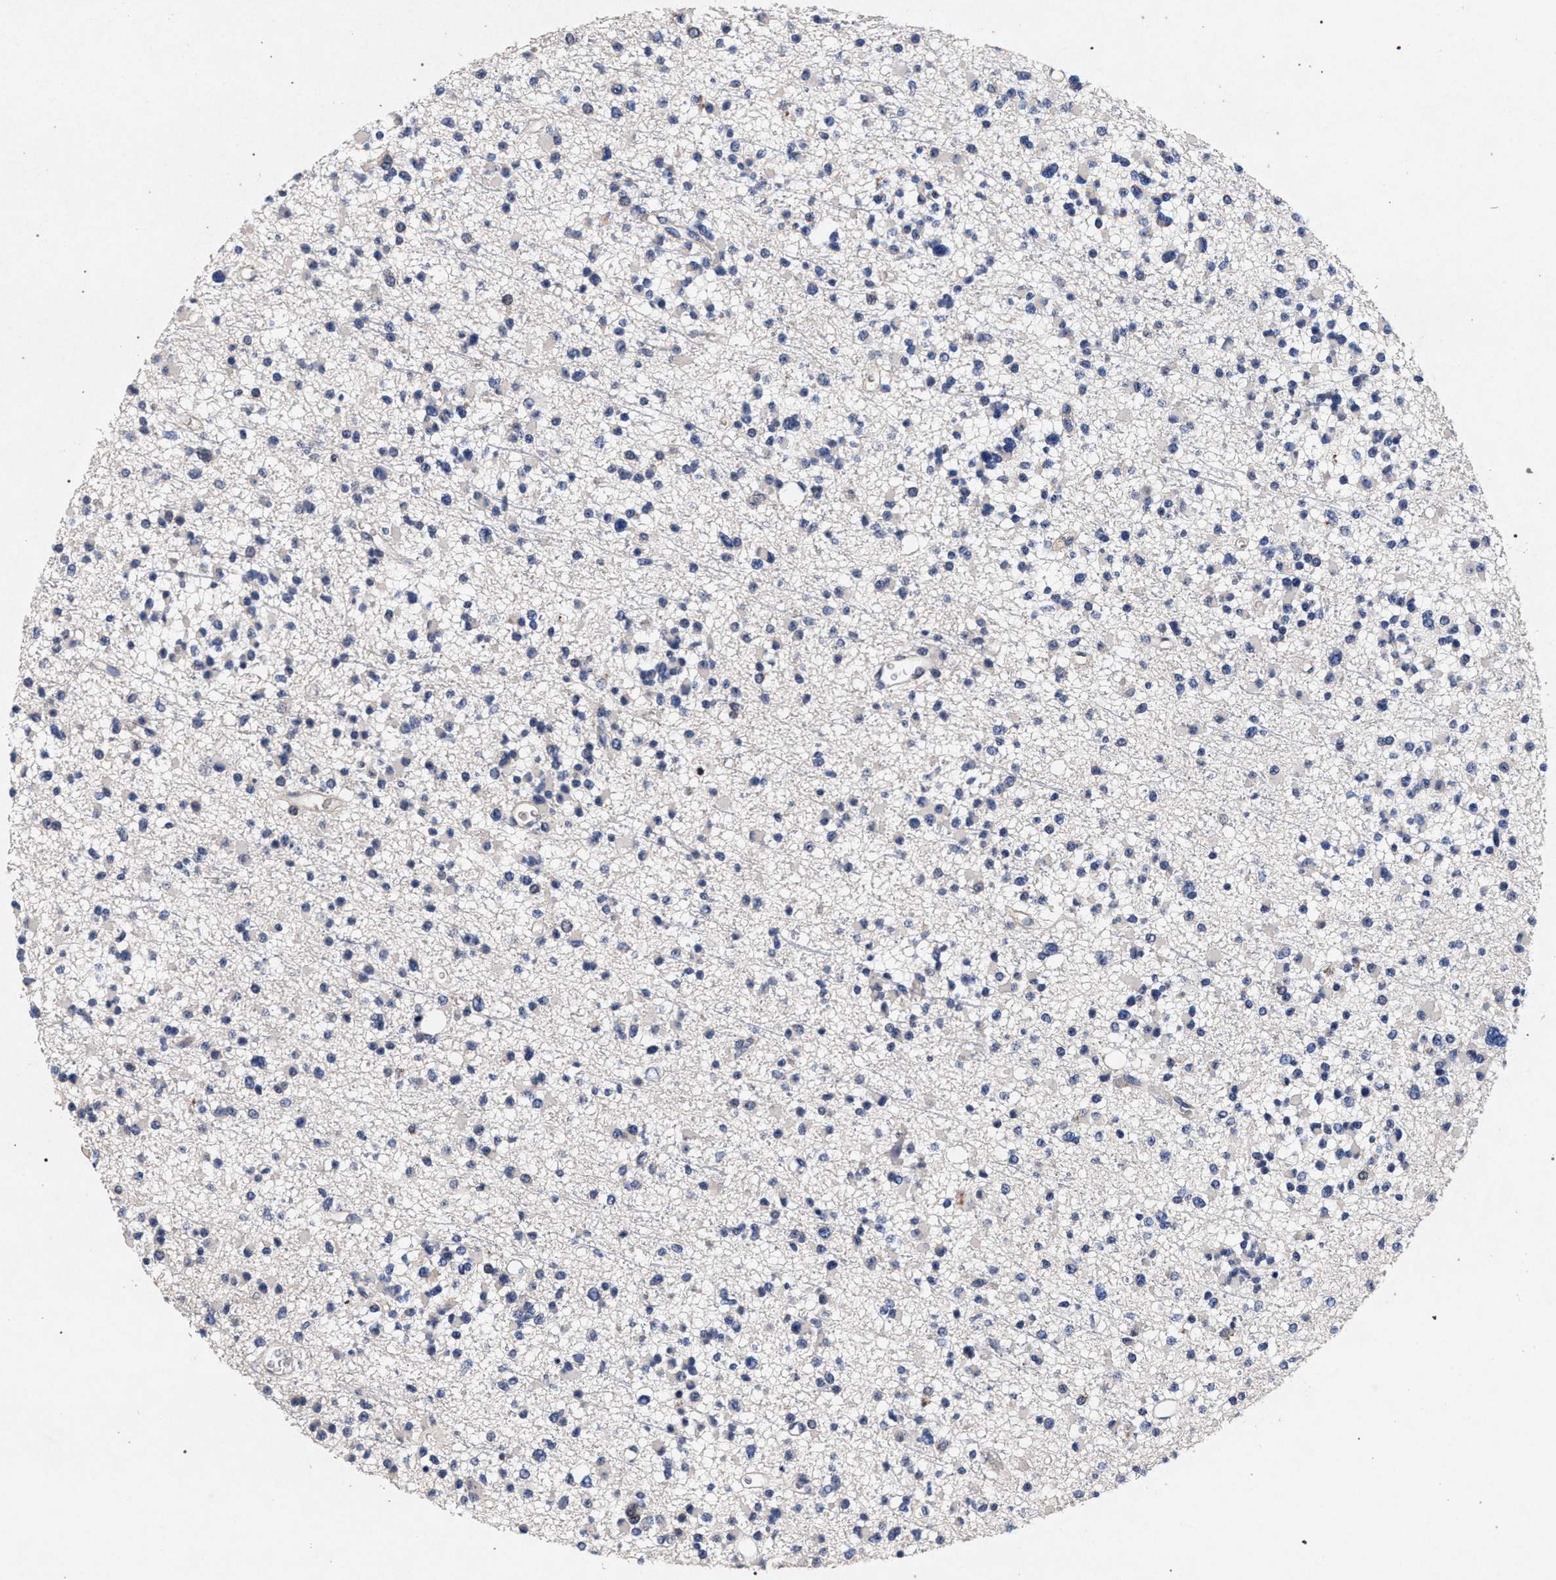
{"staining": {"intensity": "negative", "quantity": "none", "location": "none"}, "tissue": "glioma", "cell_type": "Tumor cells", "image_type": "cancer", "snomed": [{"axis": "morphology", "description": "Glioma, malignant, Low grade"}, {"axis": "topography", "description": "Brain"}], "caption": "This is an immunohistochemistry photomicrograph of human malignant glioma (low-grade). There is no staining in tumor cells.", "gene": "NEK7", "patient": {"sex": "female", "age": 22}}